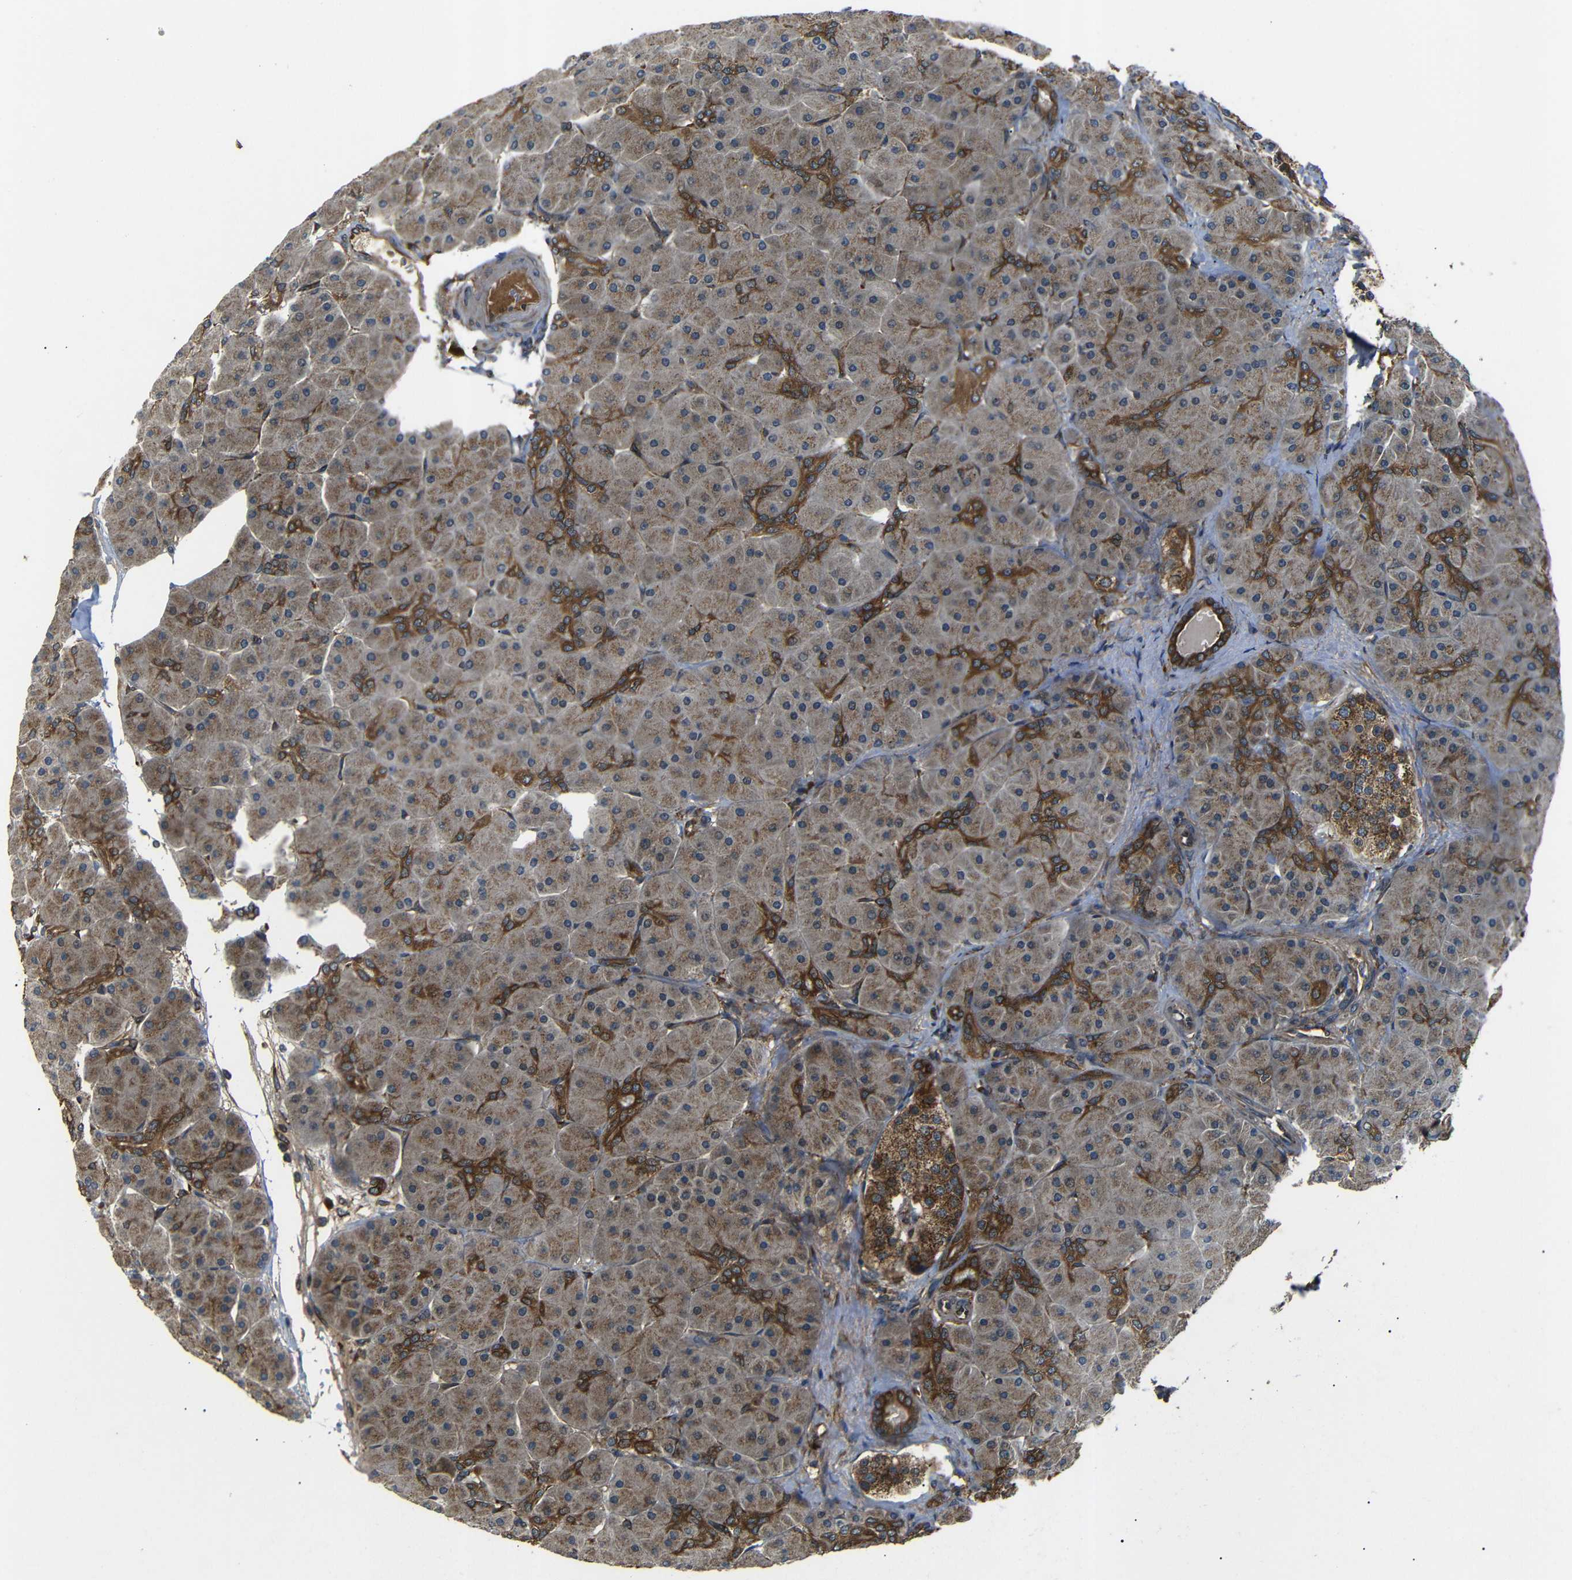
{"staining": {"intensity": "strong", "quantity": "25%-75%", "location": "cytoplasmic/membranous"}, "tissue": "pancreas", "cell_type": "Exocrine glandular cells", "image_type": "normal", "snomed": [{"axis": "morphology", "description": "Normal tissue, NOS"}, {"axis": "topography", "description": "Pancreas"}], "caption": "This is an image of immunohistochemistry (IHC) staining of benign pancreas, which shows strong expression in the cytoplasmic/membranous of exocrine glandular cells.", "gene": "TRPC1", "patient": {"sex": "male", "age": 66}}